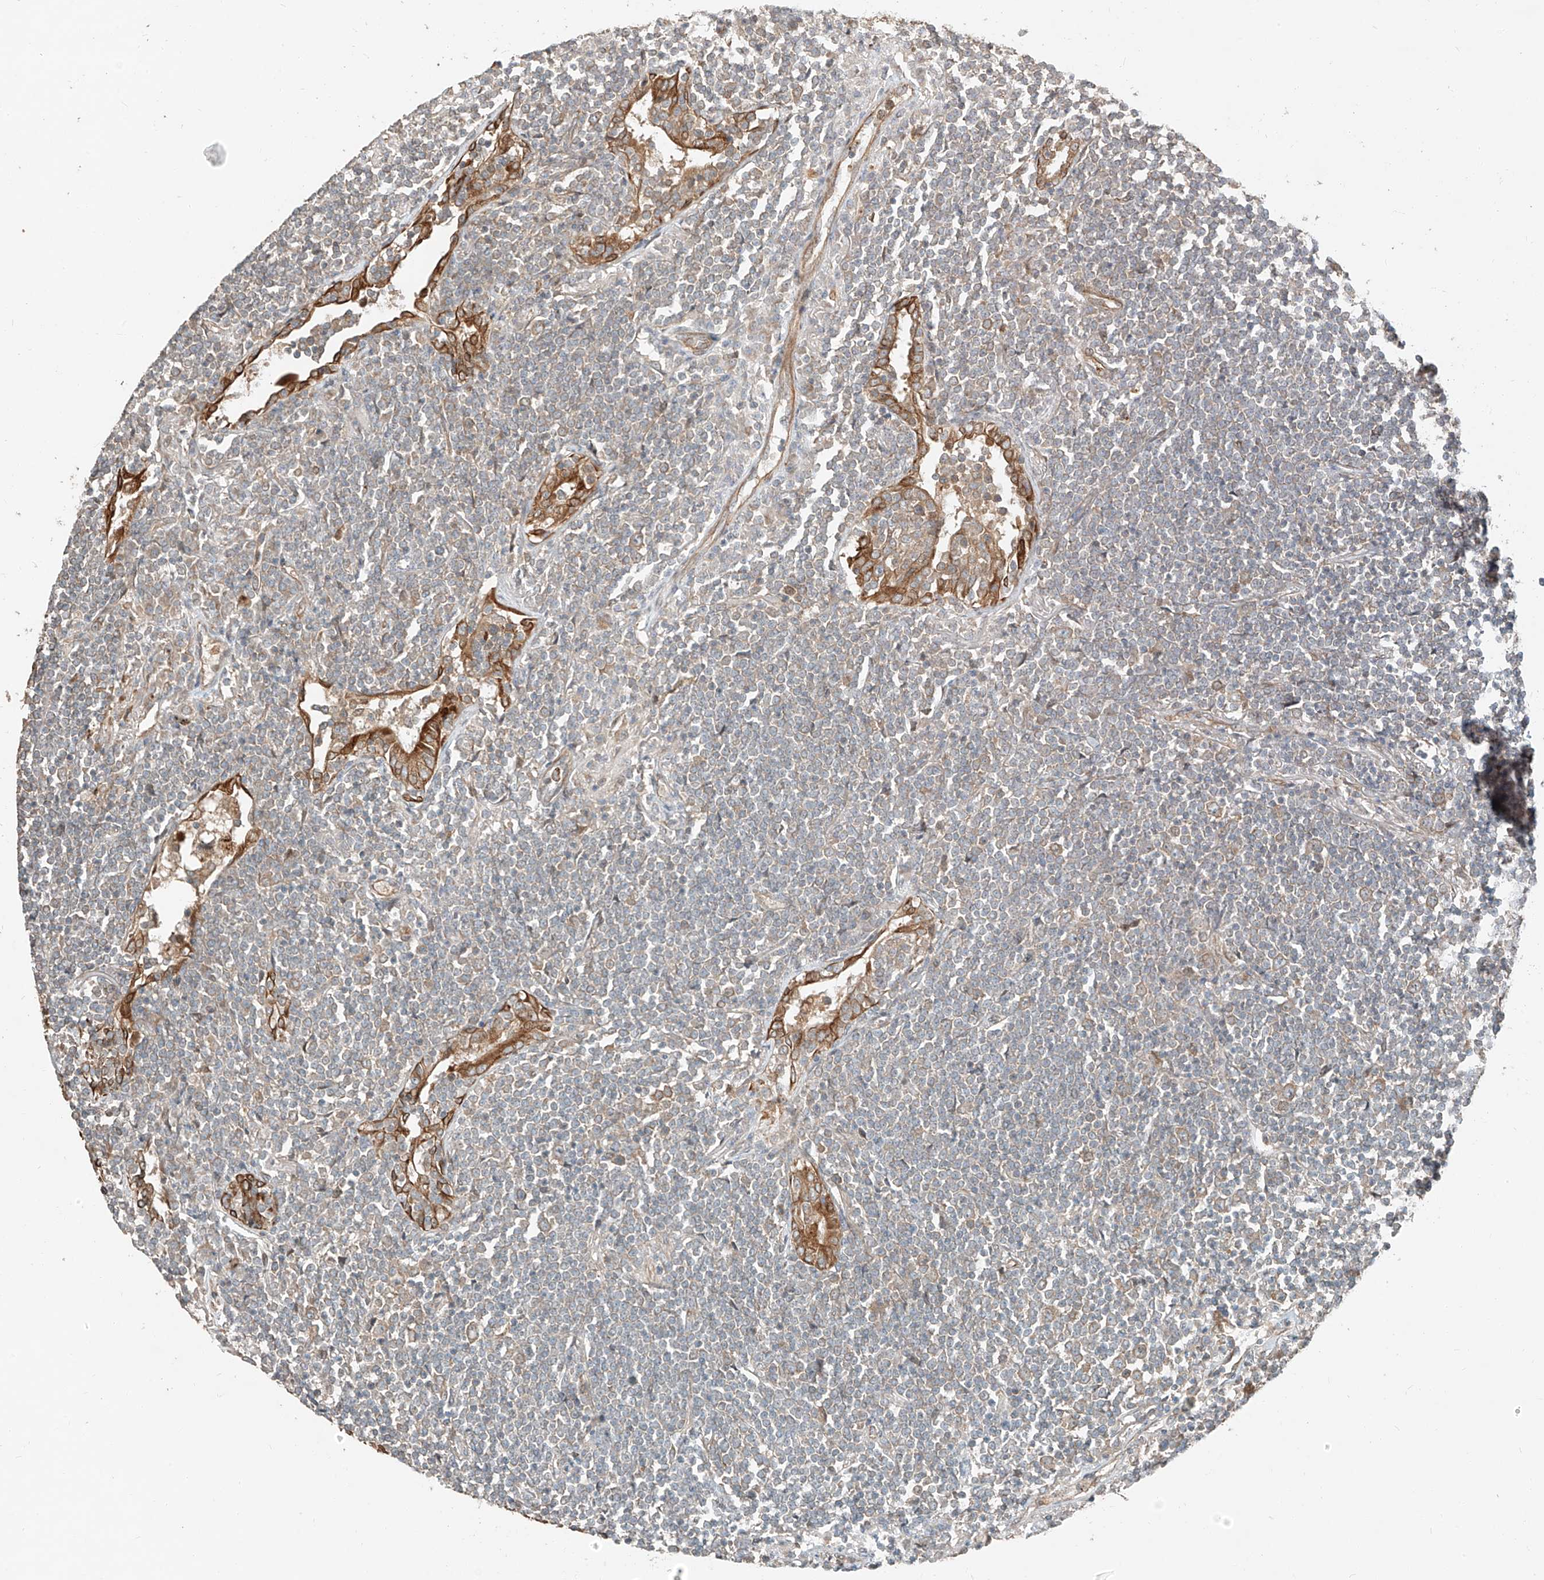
{"staining": {"intensity": "weak", "quantity": "25%-75%", "location": "cytoplasmic/membranous"}, "tissue": "lymphoma", "cell_type": "Tumor cells", "image_type": "cancer", "snomed": [{"axis": "morphology", "description": "Malignant lymphoma, non-Hodgkin's type, Low grade"}, {"axis": "topography", "description": "Lung"}], "caption": "Low-grade malignant lymphoma, non-Hodgkin's type stained with a protein marker reveals weak staining in tumor cells.", "gene": "CEP162", "patient": {"sex": "female", "age": 71}}